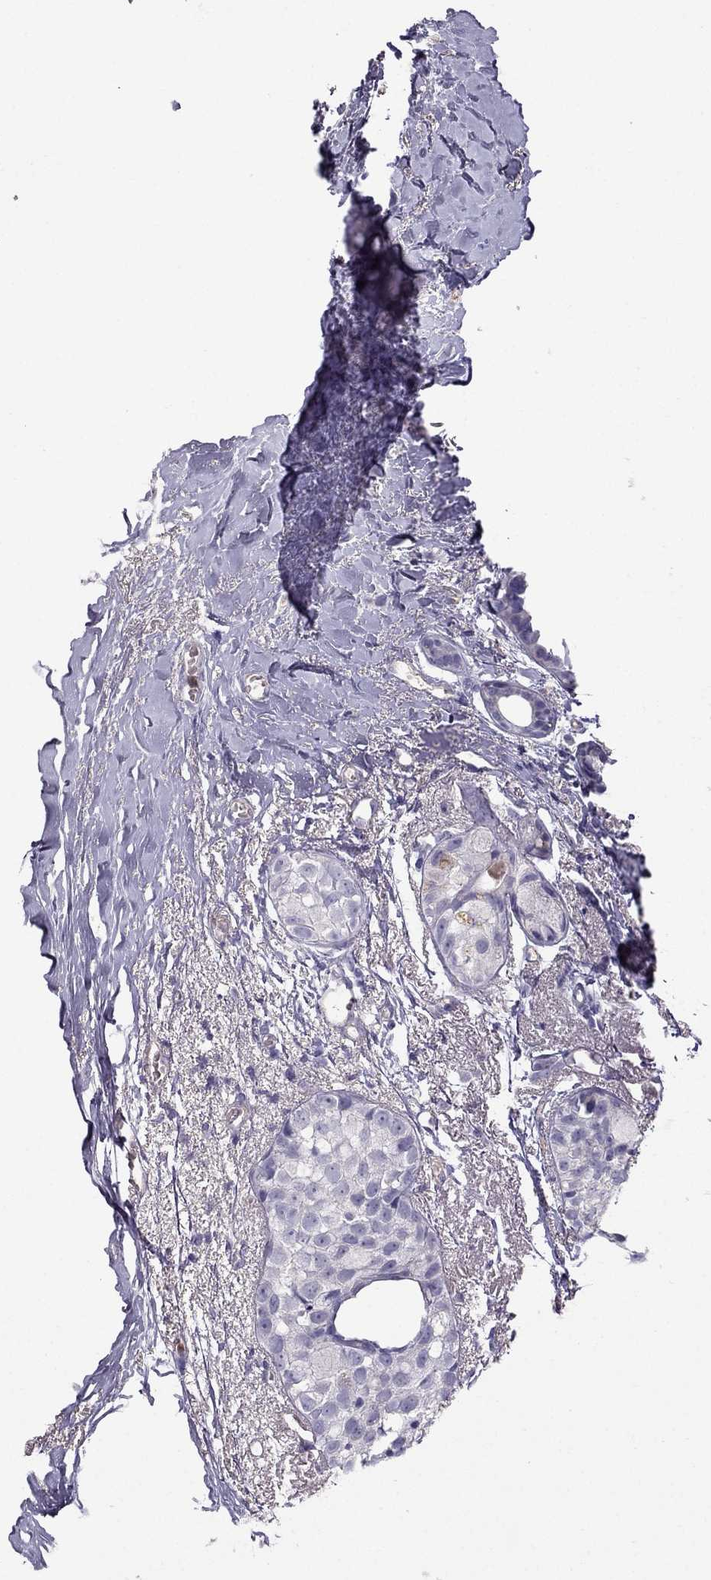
{"staining": {"intensity": "negative", "quantity": "none", "location": "none"}, "tissue": "breast cancer", "cell_type": "Tumor cells", "image_type": "cancer", "snomed": [{"axis": "morphology", "description": "Duct carcinoma"}, {"axis": "topography", "description": "Breast"}], "caption": "Micrograph shows no protein positivity in tumor cells of breast cancer (intraductal carcinoma) tissue.", "gene": "STOML3", "patient": {"sex": "female", "age": 85}}